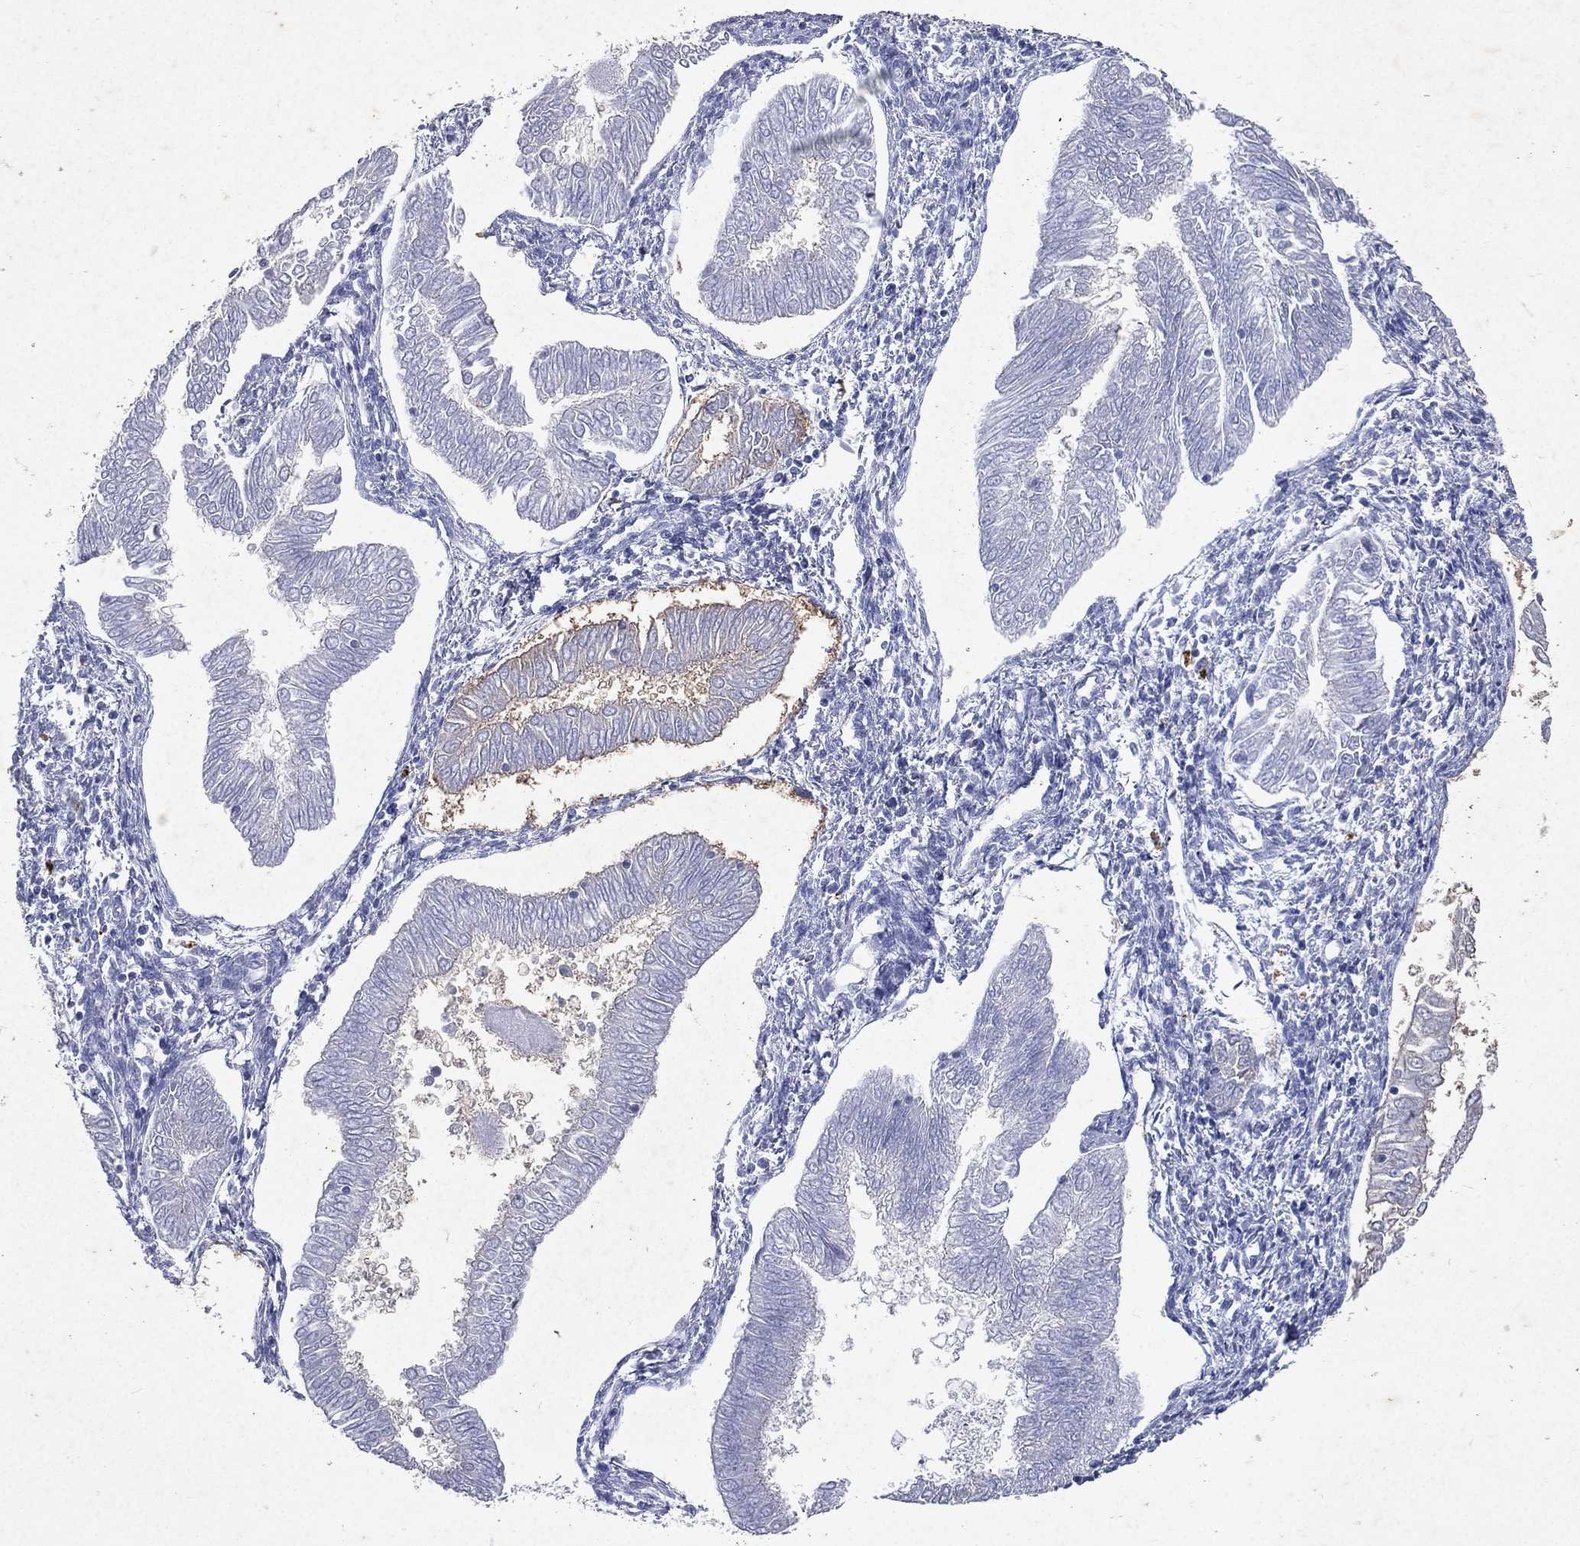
{"staining": {"intensity": "negative", "quantity": "none", "location": "none"}, "tissue": "endometrial cancer", "cell_type": "Tumor cells", "image_type": "cancer", "snomed": [{"axis": "morphology", "description": "Adenocarcinoma, NOS"}, {"axis": "topography", "description": "Endometrium"}], "caption": "IHC histopathology image of endometrial cancer stained for a protein (brown), which demonstrates no staining in tumor cells.", "gene": "SLC34A2", "patient": {"sex": "female", "age": 53}}